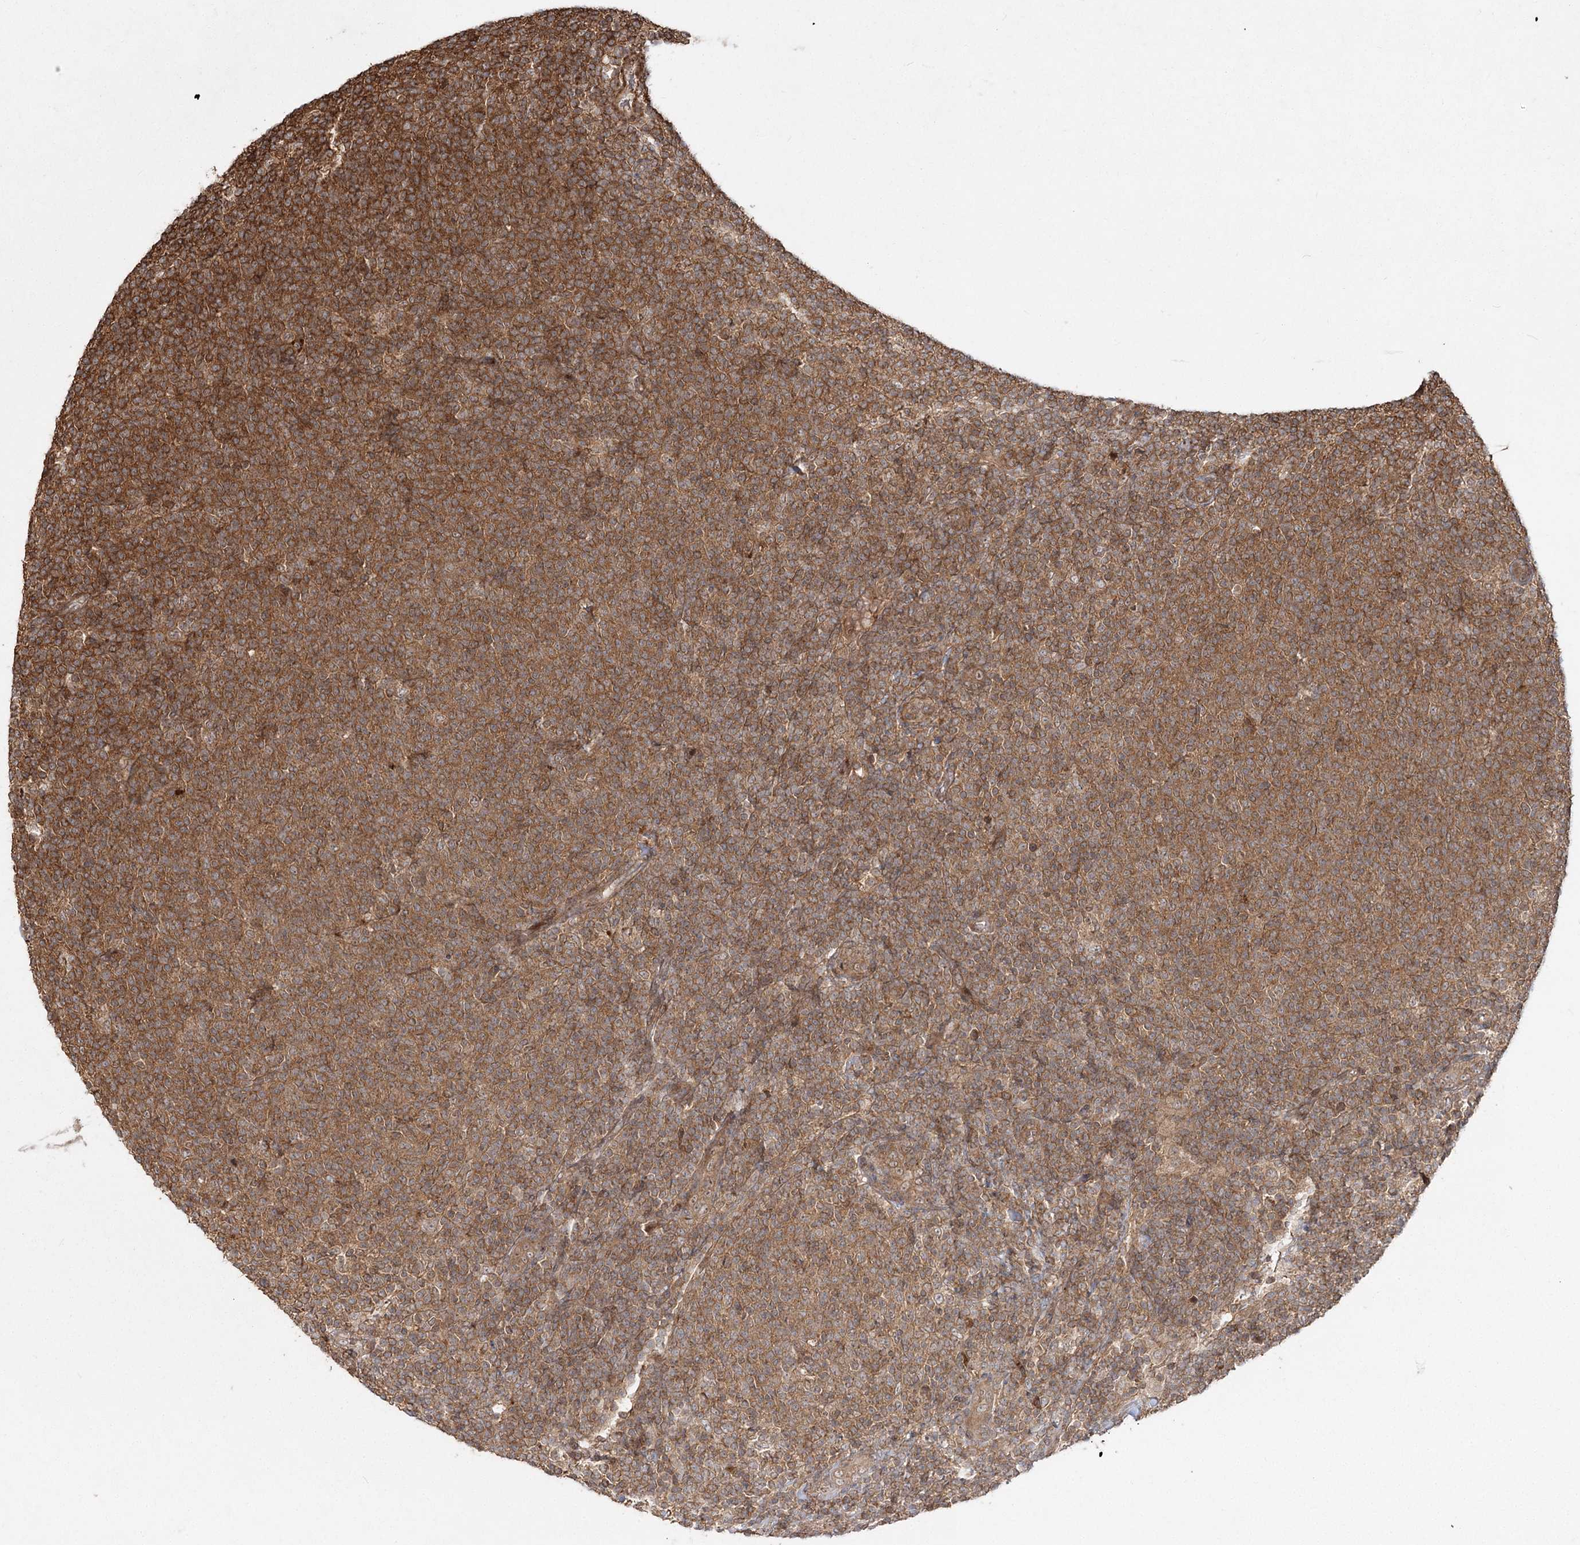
{"staining": {"intensity": "moderate", "quantity": ">75%", "location": "cytoplasmic/membranous"}, "tissue": "lymphoma", "cell_type": "Tumor cells", "image_type": "cancer", "snomed": [{"axis": "morphology", "description": "Malignant lymphoma, non-Hodgkin's type, Low grade"}, {"axis": "topography", "description": "Lymph node"}], "caption": "DAB (3,3'-diaminobenzidine) immunohistochemical staining of human malignant lymphoma, non-Hodgkin's type (low-grade) reveals moderate cytoplasmic/membranous protein expression in approximately >75% of tumor cells. Nuclei are stained in blue.", "gene": "MDFIC", "patient": {"sex": "male", "age": 66}}